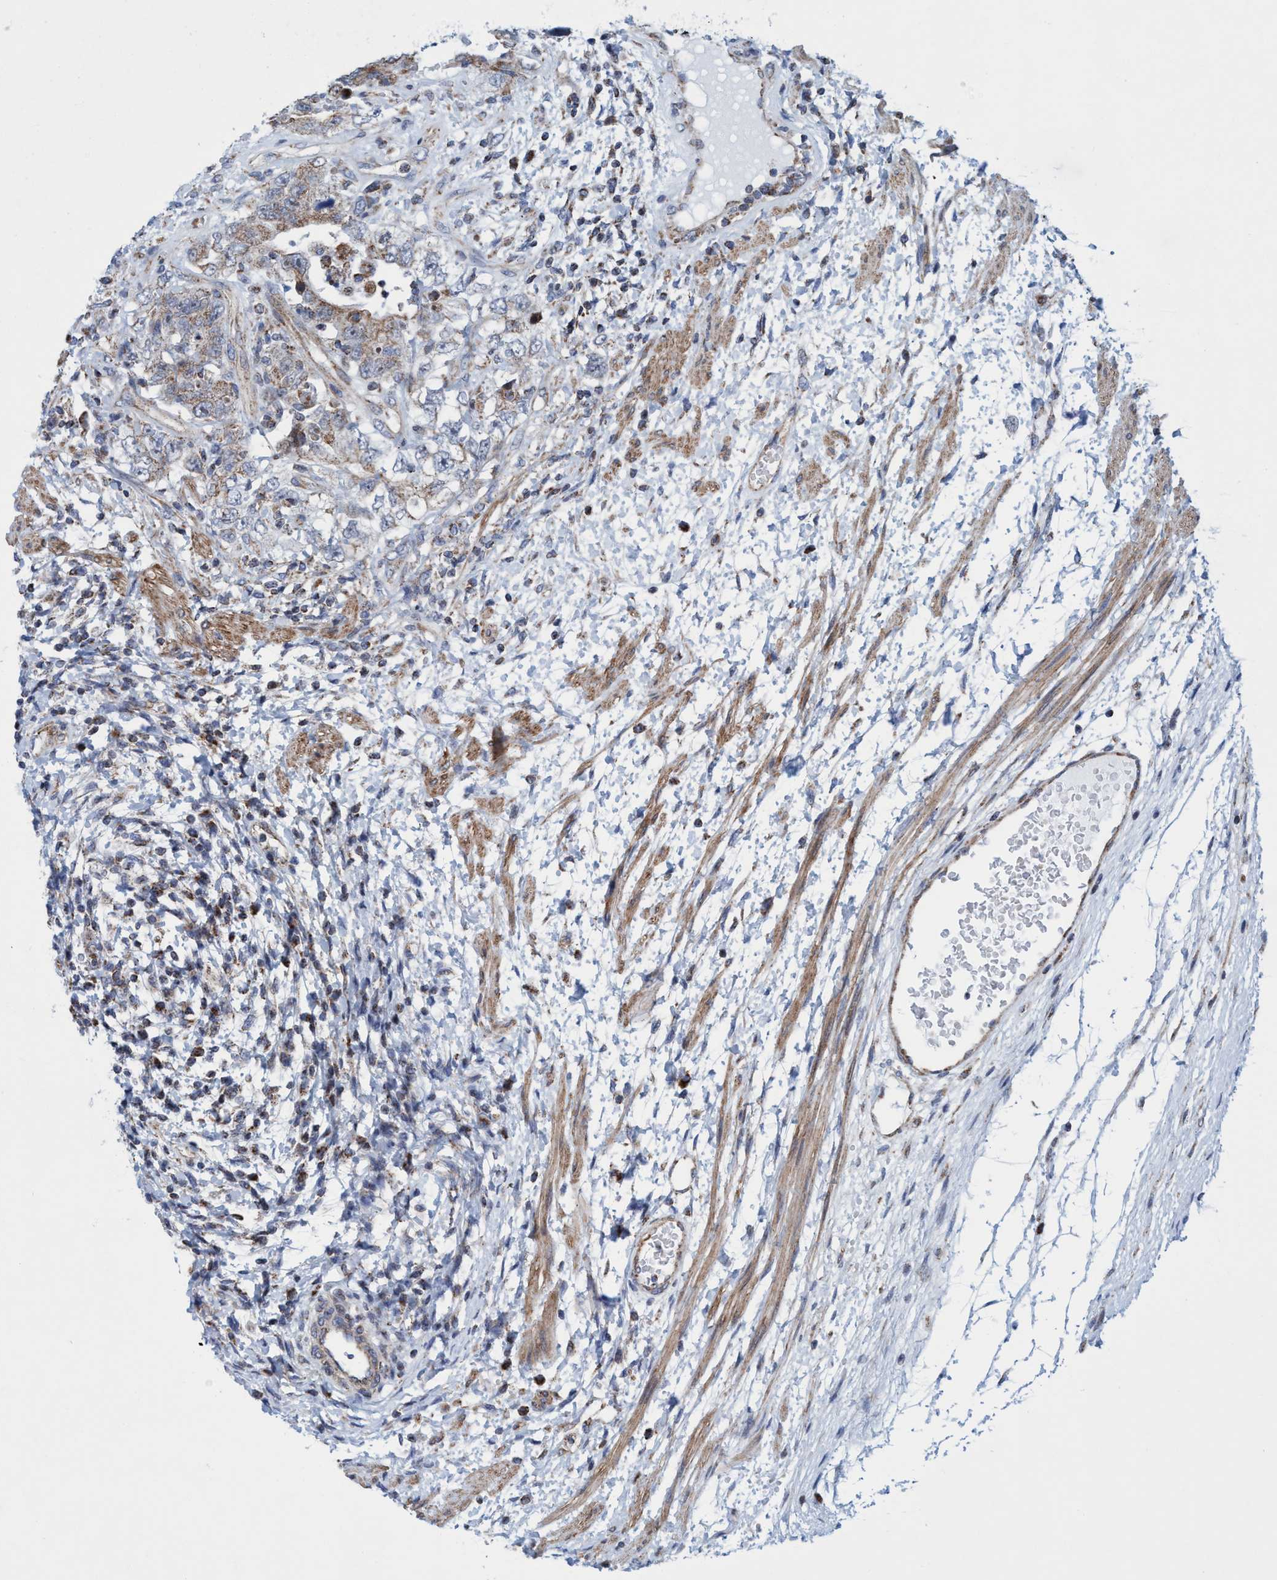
{"staining": {"intensity": "weak", "quantity": ">75%", "location": "cytoplasmic/membranous"}, "tissue": "testis cancer", "cell_type": "Tumor cells", "image_type": "cancer", "snomed": [{"axis": "morphology", "description": "Carcinoma, Embryonal, NOS"}, {"axis": "topography", "description": "Testis"}], "caption": "Human testis cancer (embryonal carcinoma) stained for a protein (brown) demonstrates weak cytoplasmic/membranous positive expression in approximately >75% of tumor cells.", "gene": "POLR1F", "patient": {"sex": "male", "age": 26}}